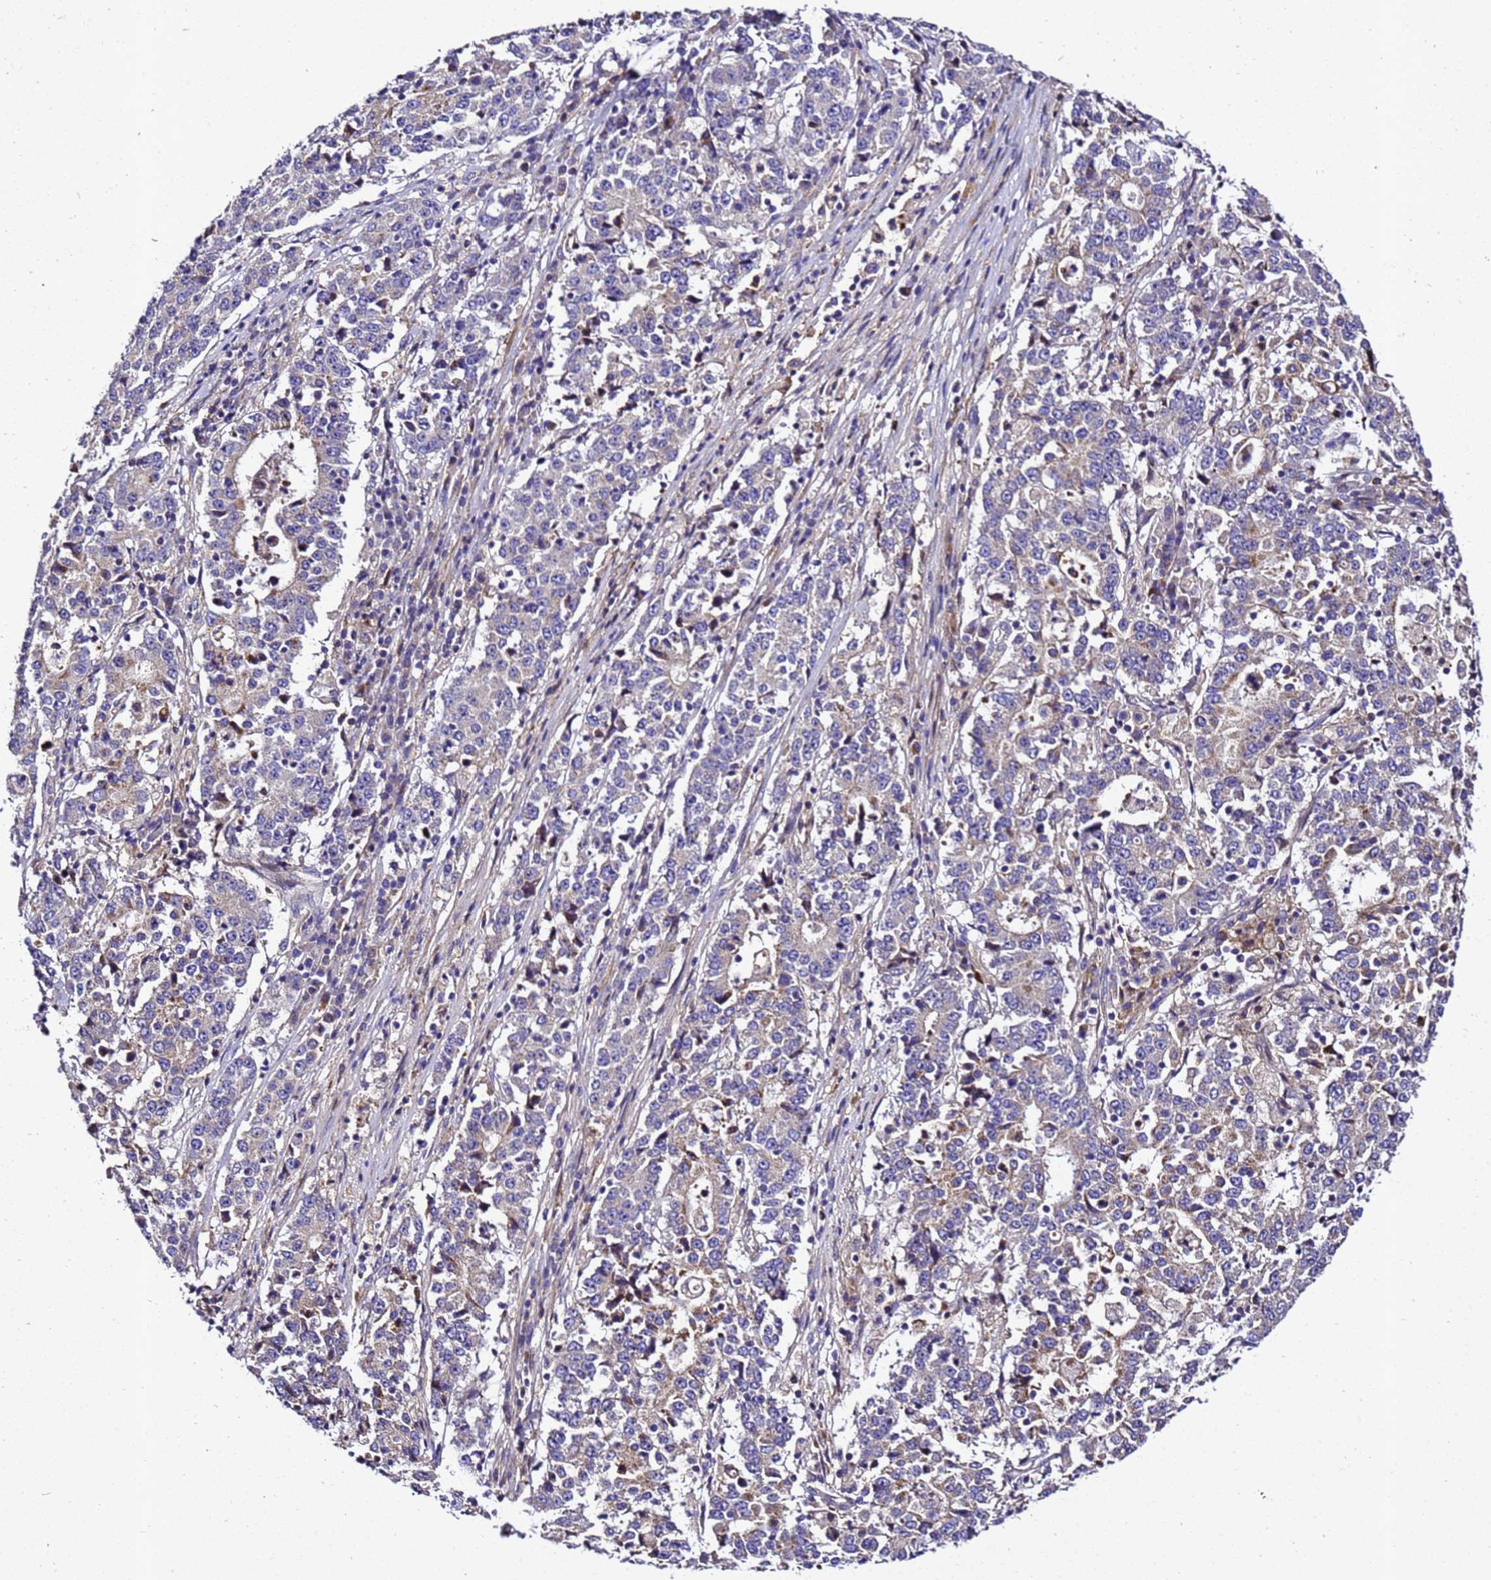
{"staining": {"intensity": "negative", "quantity": "none", "location": "none"}, "tissue": "stomach cancer", "cell_type": "Tumor cells", "image_type": "cancer", "snomed": [{"axis": "morphology", "description": "Adenocarcinoma, NOS"}, {"axis": "topography", "description": "Stomach"}], "caption": "Immunohistochemistry (IHC) micrograph of neoplastic tissue: stomach cancer (adenocarcinoma) stained with DAB displays no significant protein staining in tumor cells.", "gene": "ZNF417", "patient": {"sex": "male", "age": 59}}